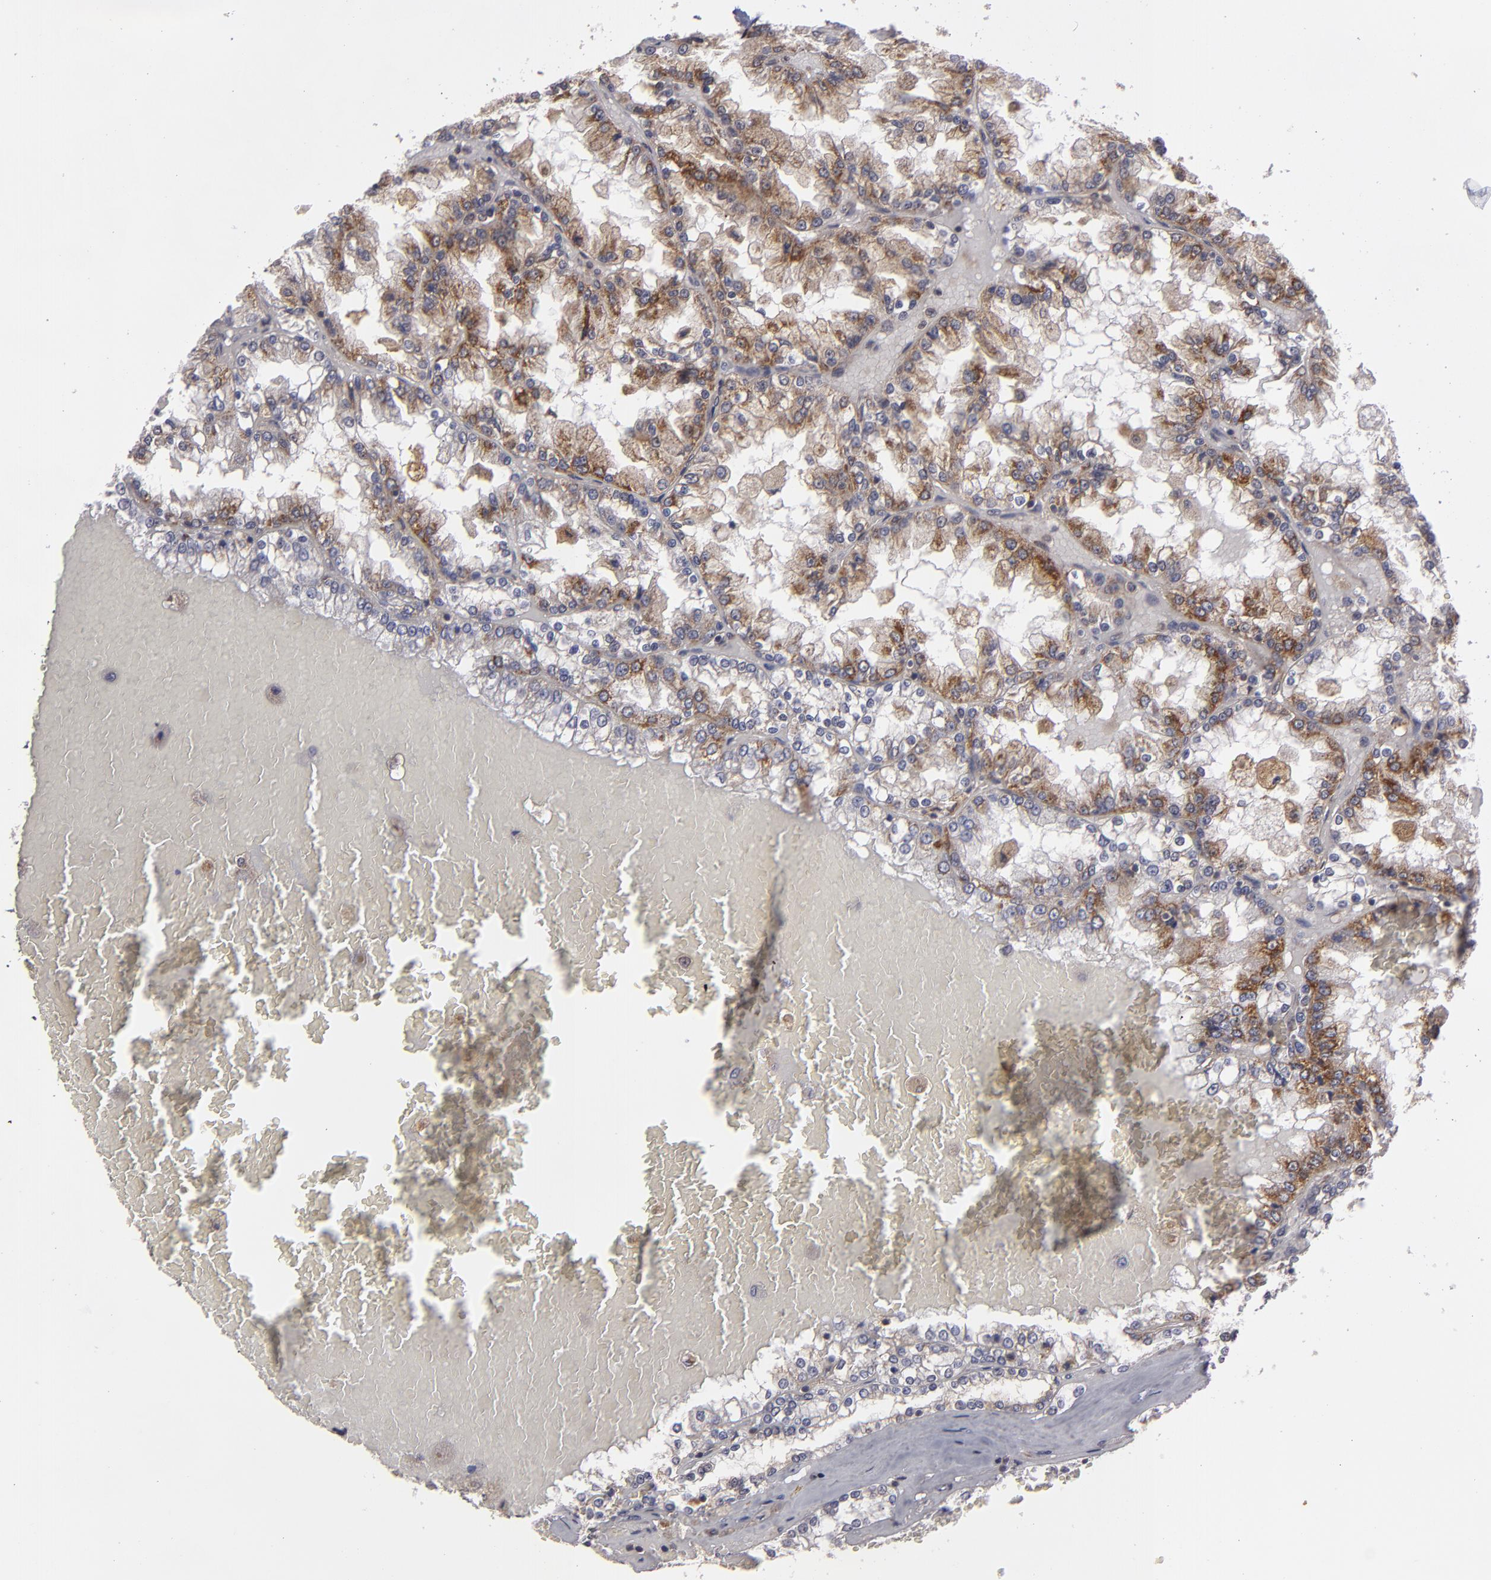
{"staining": {"intensity": "moderate", "quantity": ">75%", "location": "cytoplasmic/membranous"}, "tissue": "renal cancer", "cell_type": "Tumor cells", "image_type": "cancer", "snomed": [{"axis": "morphology", "description": "Adenocarcinoma, NOS"}, {"axis": "topography", "description": "Kidney"}], "caption": "Immunohistochemistry (IHC) histopathology image of neoplastic tissue: renal cancer (adenocarcinoma) stained using IHC reveals medium levels of moderate protein expression localized specifically in the cytoplasmic/membranous of tumor cells, appearing as a cytoplasmic/membranous brown color.", "gene": "BMP6", "patient": {"sex": "female", "age": 56}}